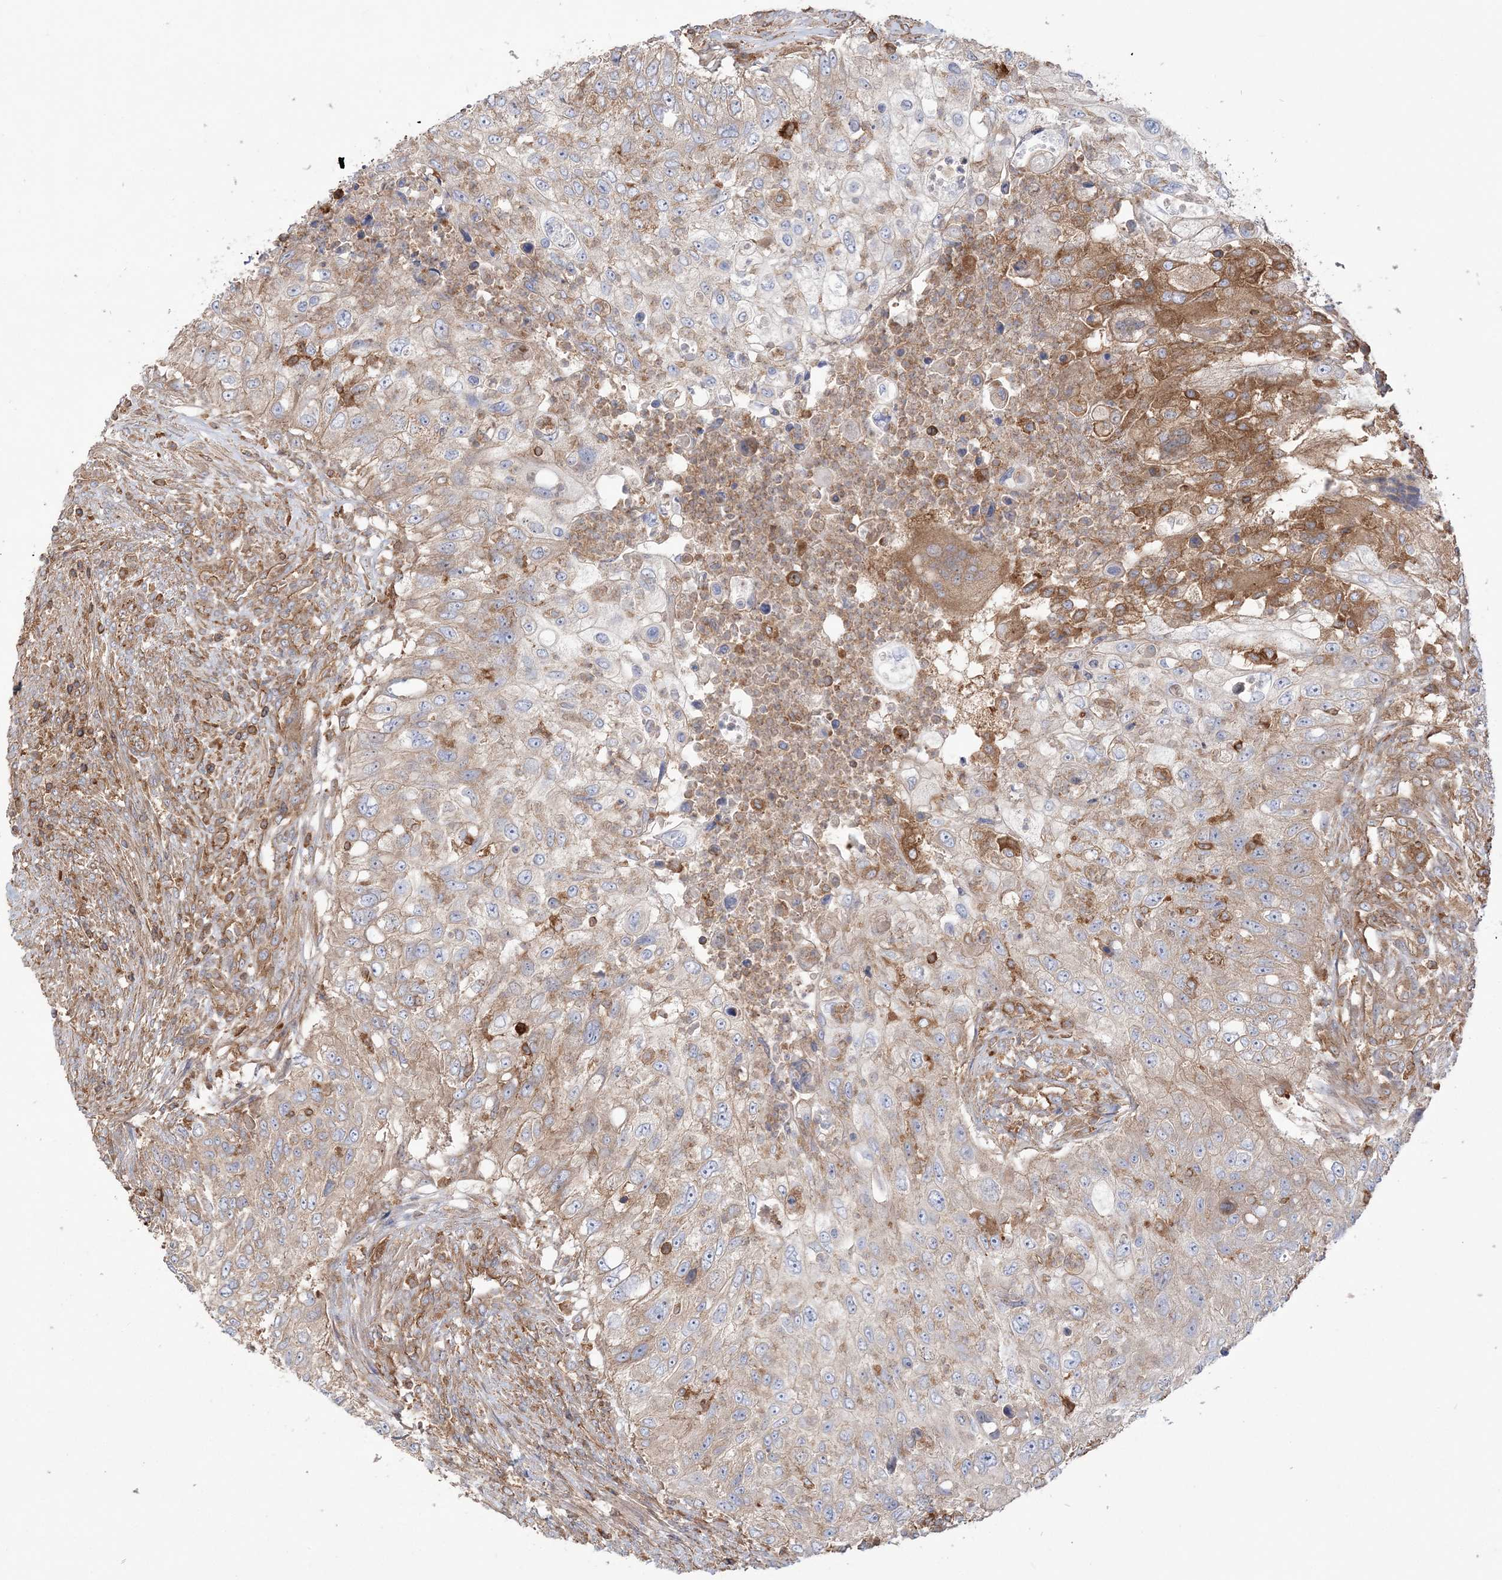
{"staining": {"intensity": "weak", "quantity": "25%-75%", "location": "cytoplasmic/membranous"}, "tissue": "urothelial cancer", "cell_type": "Tumor cells", "image_type": "cancer", "snomed": [{"axis": "morphology", "description": "Urothelial carcinoma, High grade"}, {"axis": "topography", "description": "Urinary bladder"}], "caption": "IHC of high-grade urothelial carcinoma reveals low levels of weak cytoplasmic/membranous expression in about 25%-75% of tumor cells.", "gene": "TBC1D5", "patient": {"sex": "female", "age": 60}}